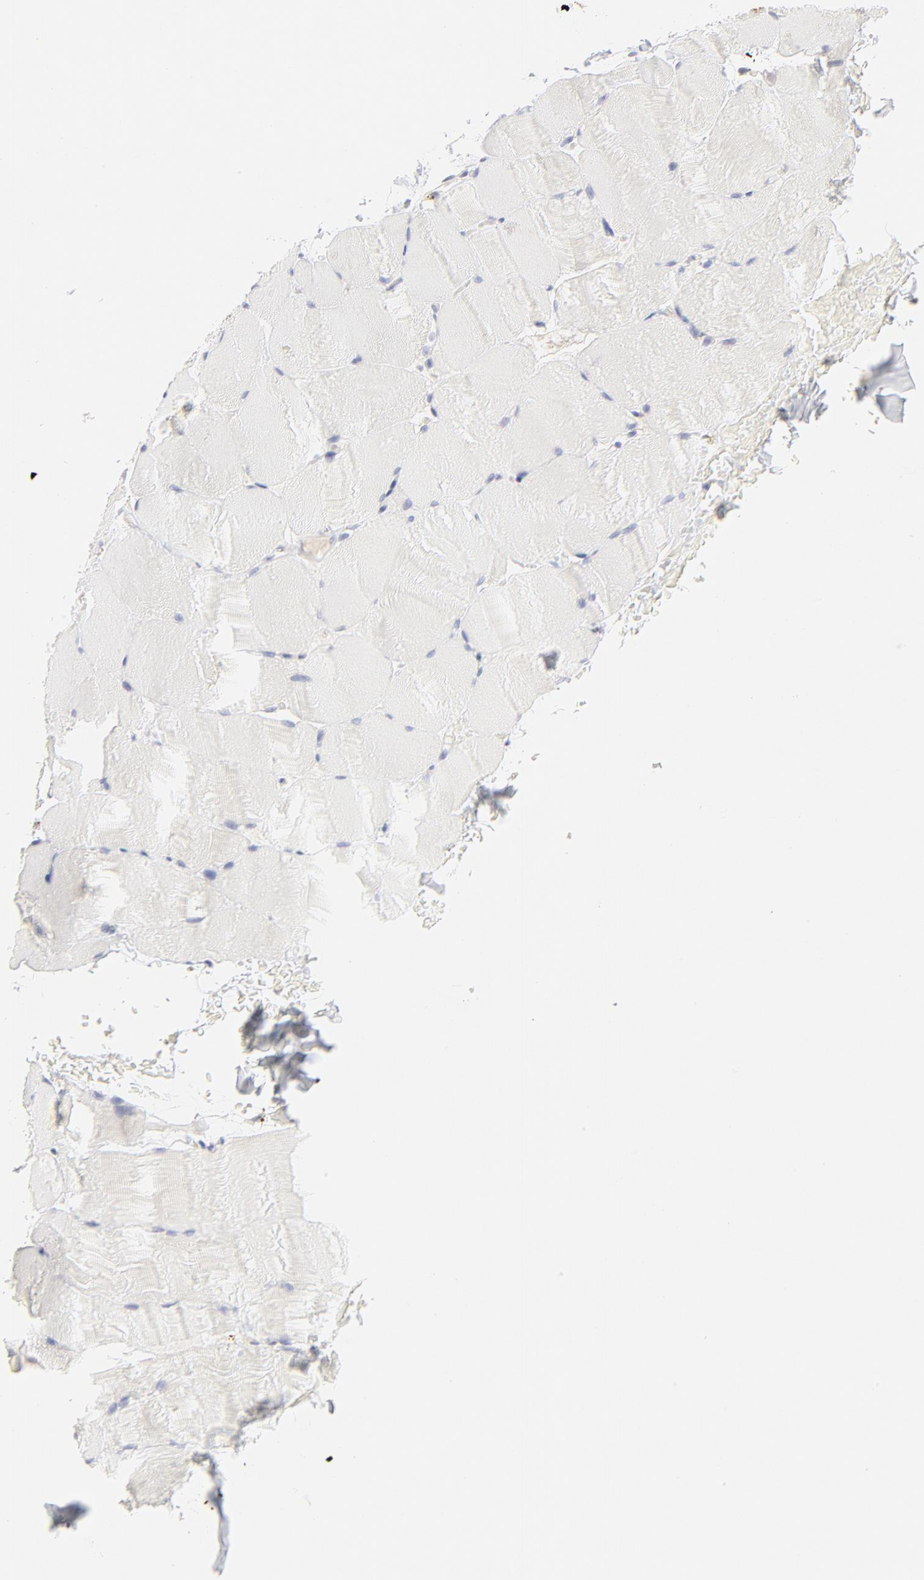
{"staining": {"intensity": "weak", "quantity": "<25%", "location": "cytoplasmic/membranous"}, "tissue": "skeletal muscle", "cell_type": "Myocytes", "image_type": "normal", "snomed": [{"axis": "morphology", "description": "Normal tissue, NOS"}, {"axis": "topography", "description": "Skeletal muscle"}], "caption": "IHC image of benign skeletal muscle stained for a protein (brown), which demonstrates no expression in myocytes.", "gene": "ELF3", "patient": {"sex": "female", "age": 37}}